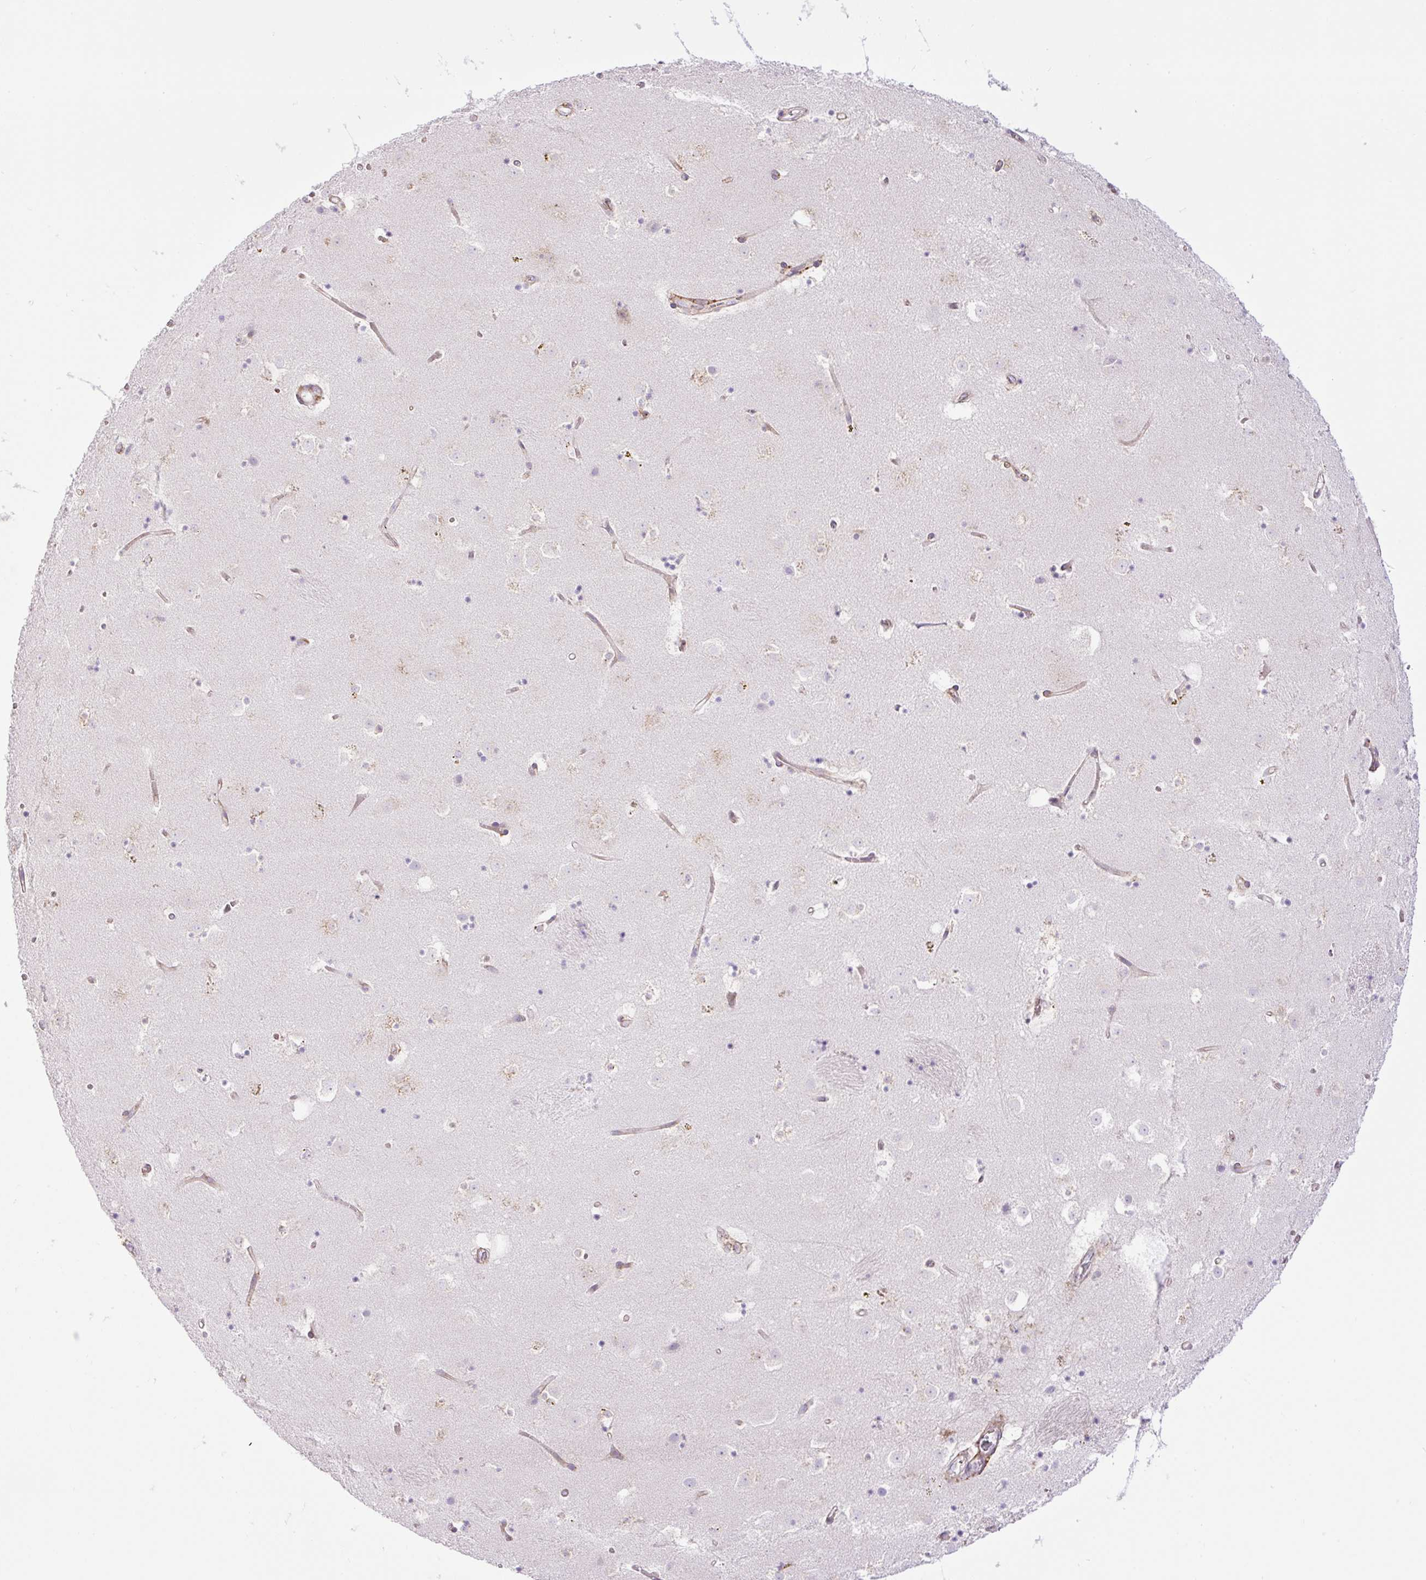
{"staining": {"intensity": "negative", "quantity": "none", "location": "none"}, "tissue": "caudate", "cell_type": "Glial cells", "image_type": "normal", "snomed": [{"axis": "morphology", "description": "Normal tissue, NOS"}, {"axis": "topography", "description": "Lateral ventricle wall"}], "caption": "The micrograph exhibits no staining of glial cells in benign caudate. The staining is performed using DAB brown chromogen with nuclei counter-stained in using hematoxylin.", "gene": "POFUT1", "patient": {"sex": "male", "age": 58}}